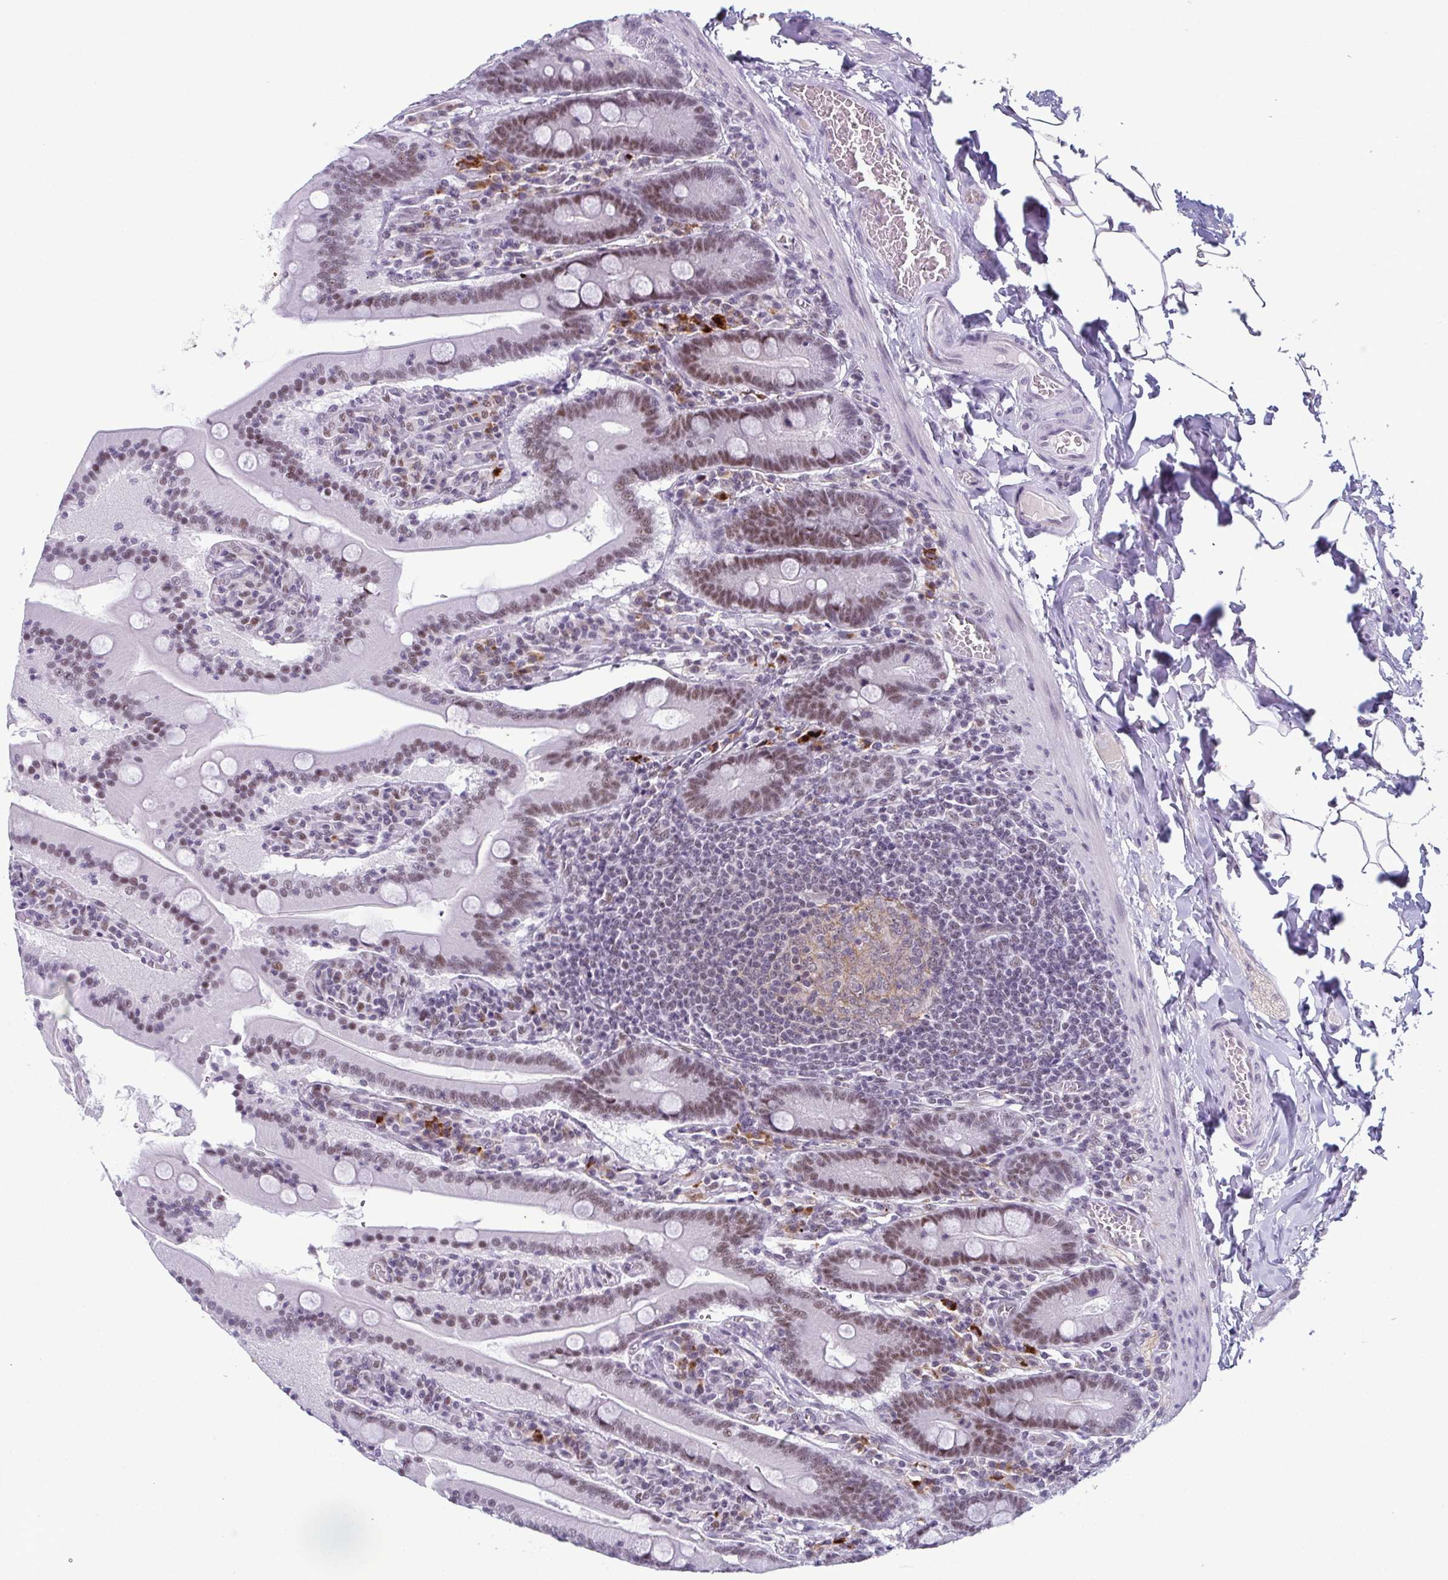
{"staining": {"intensity": "moderate", "quantity": ">75%", "location": "nuclear"}, "tissue": "small intestine", "cell_type": "Glandular cells", "image_type": "normal", "snomed": [{"axis": "morphology", "description": "Normal tissue, NOS"}, {"axis": "topography", "description": "Small intestine"}], "caption": "A micrograph of small intestine stained for a protein shows moderate nuclear brown staining in glandular cells.", "gene": "RBM7", "patient": {"sex": "male", "age": 37}}